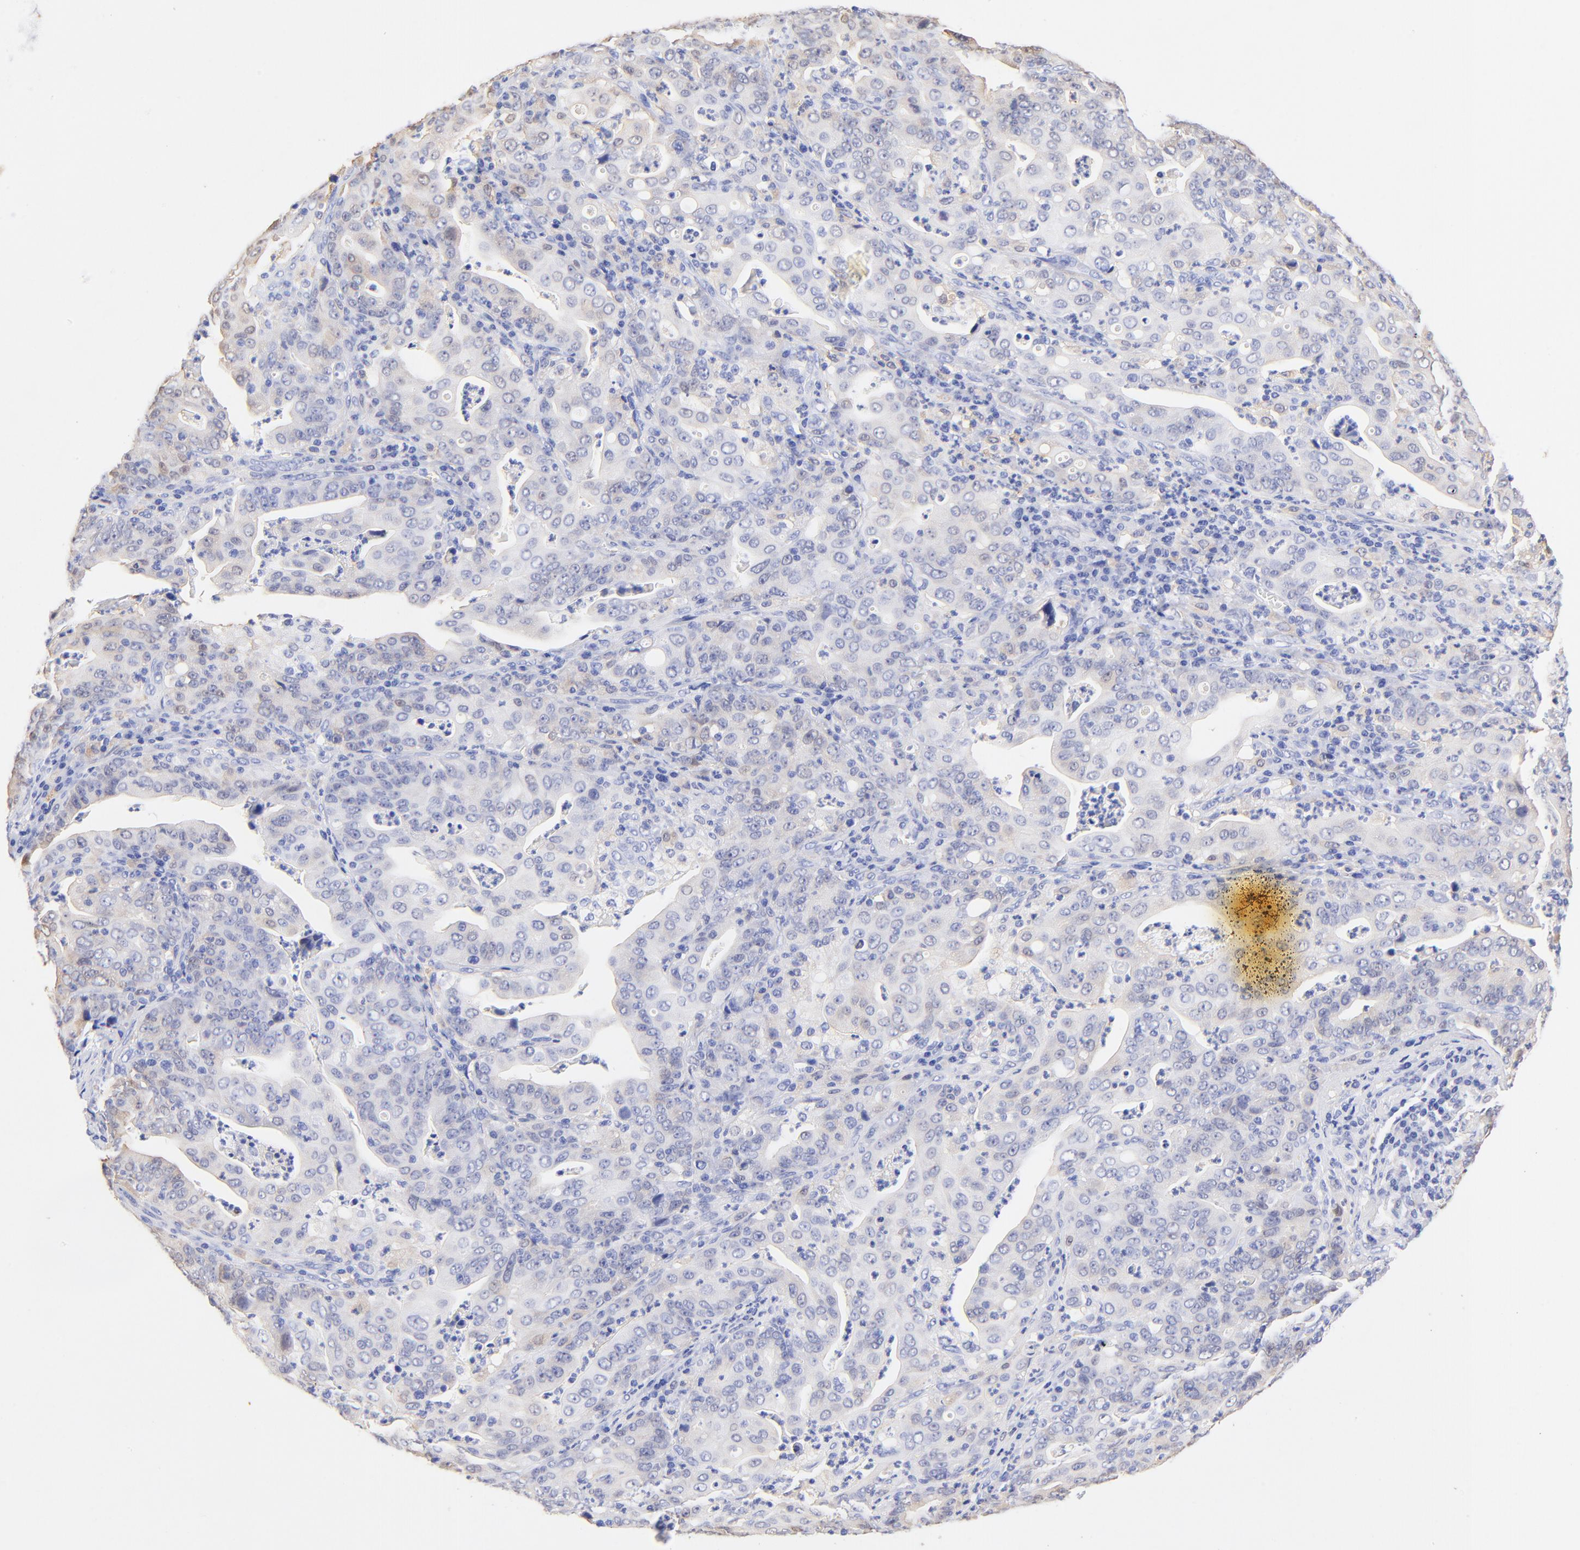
{"staining": {"intensity": "weak", "quantity": "<25%", "location": "nuclear"}, "tissue": "stomach cancer", "cell_type": "Tumor cells", "image_type": "cancer", "snomed": [{"axis": "morphology", "description": "Adenocarcinoma, NOS"}, {"axis": "topography", "description": "Stomach, upper"}], "caption": "Tumor cells are negative for protein expression in human stomach cancer.", "gene": "ALDH1A1", "patient": {"sex": "female", "age": 50}}